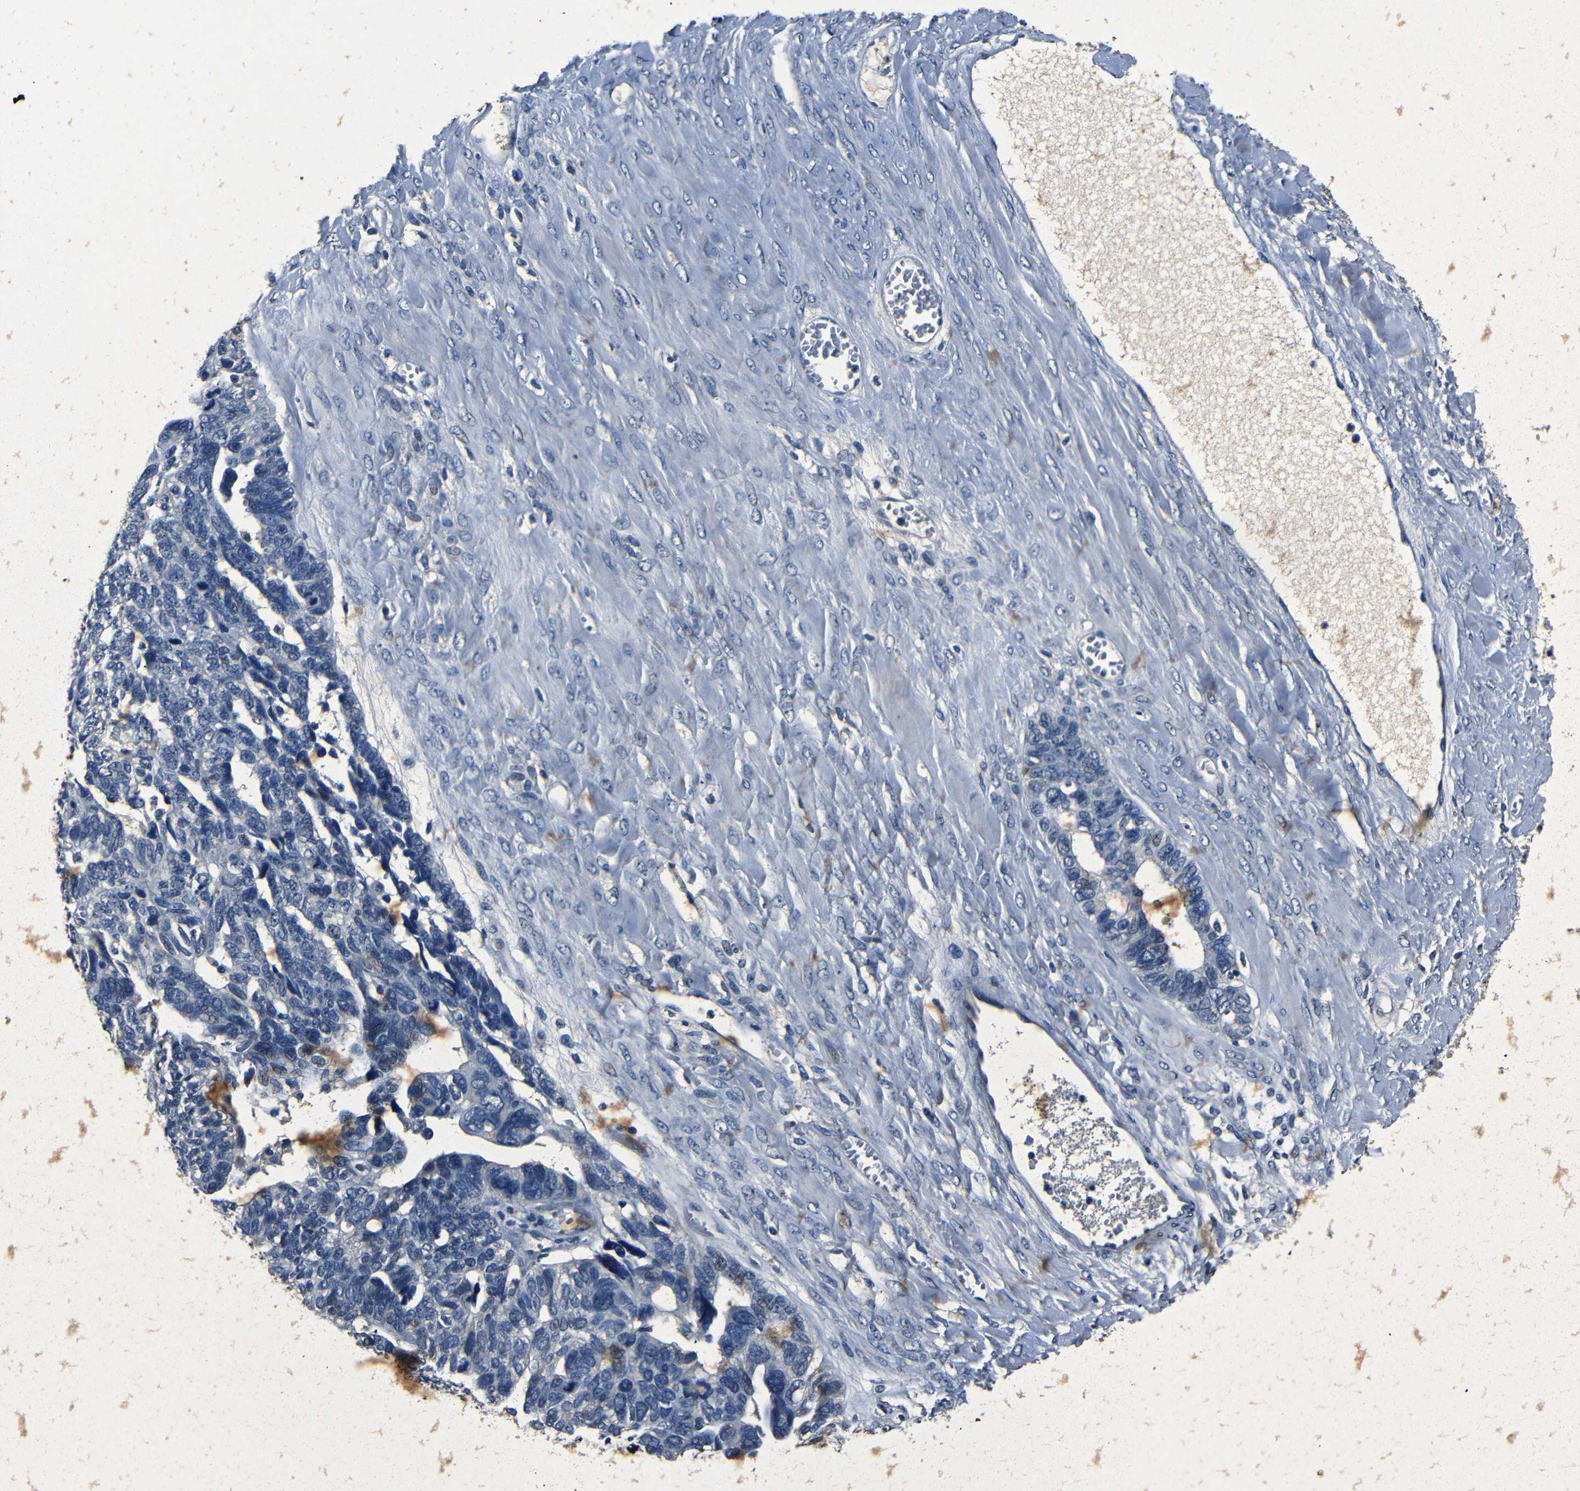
{"staining": {"intensity": "negative", "quantity": "none", "location": "none"}, "tissue": "ovarian cancer", "cell_type": "Tumor cells", "image_type": "cancer", "snomed": [{"axis": "morphology", "description": "Cystadenocarcinoma, serous, NOS"}, {"axis": "topography", "description": "Ovary"}], "caption": "IHC image of serous cystadenocarcinoma (ovarian) stained for a protein (brown), which reveals no staining in tumor cells.", "gene": "NCMAP", "patient": {"sex": "female", "age": 79}}